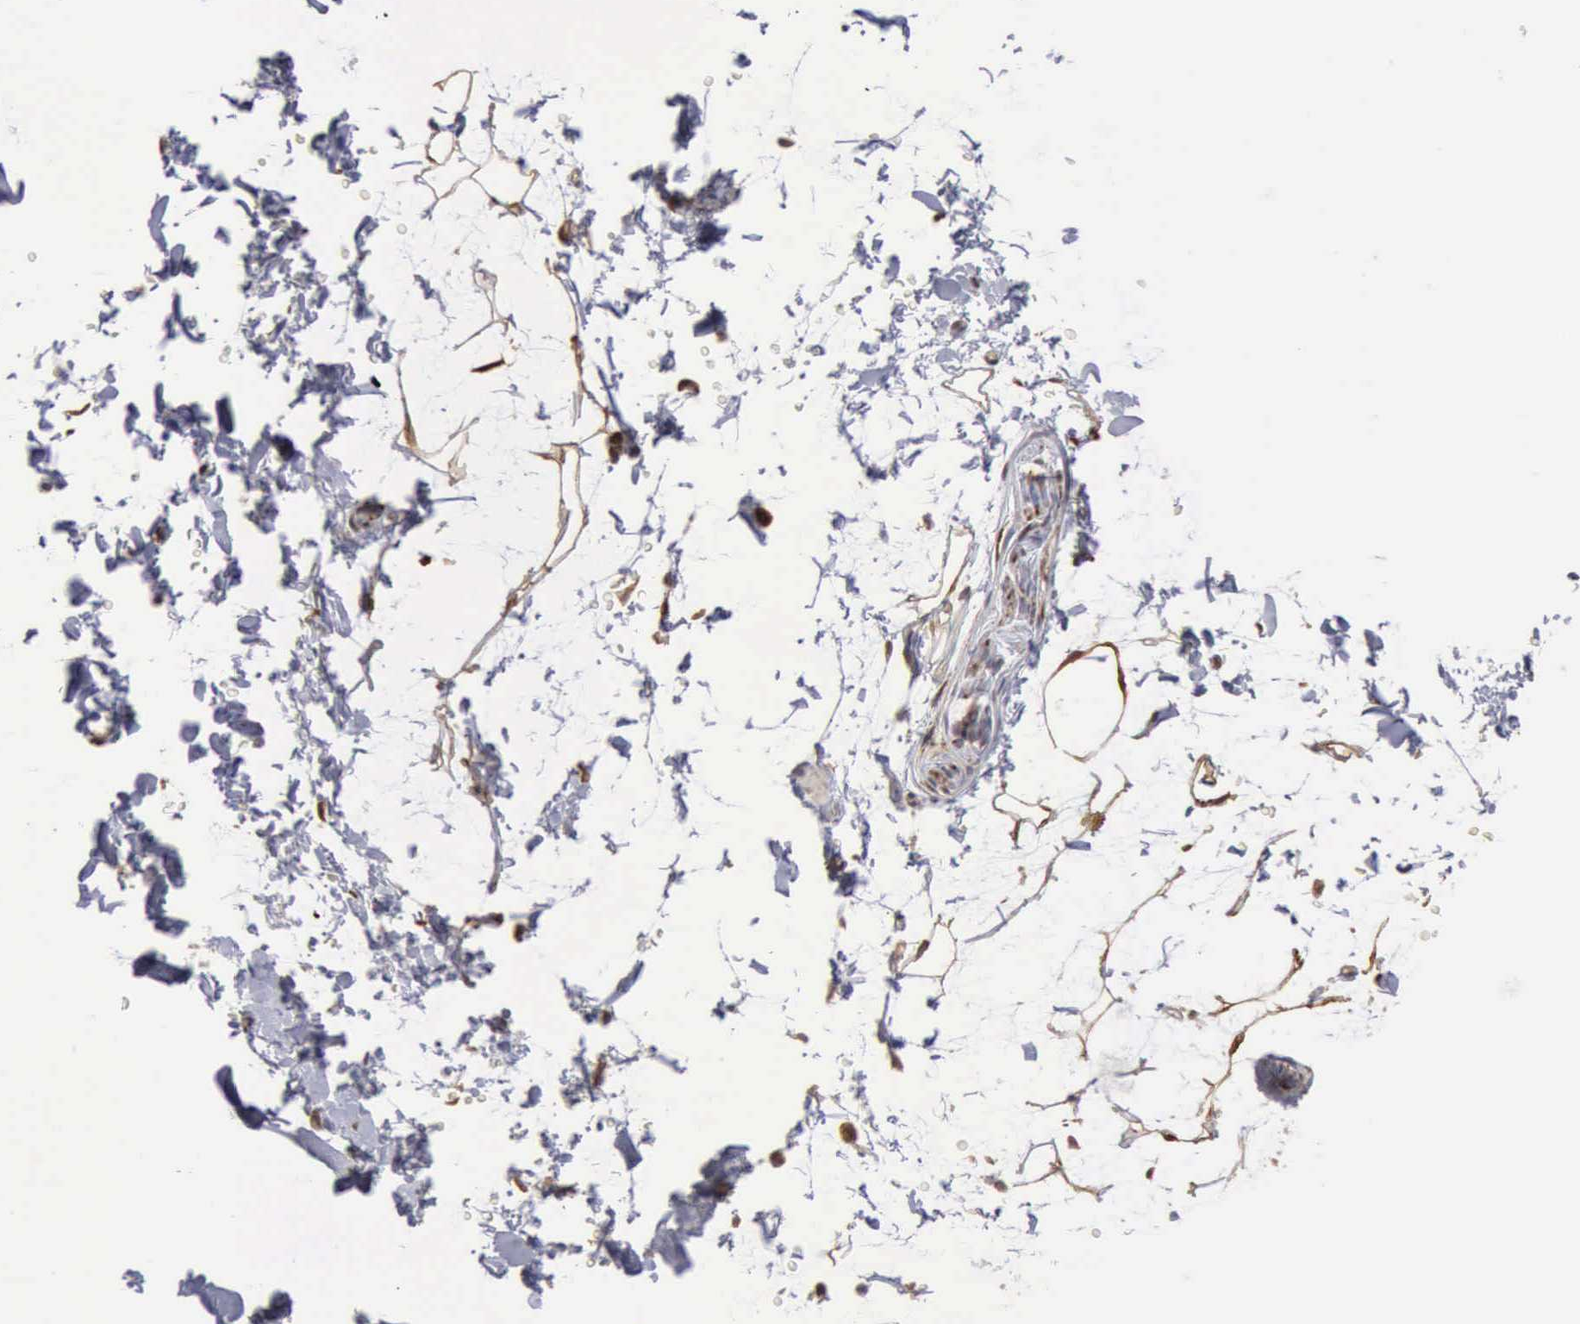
{"staining": {"intensity": "negative", "quantity": "none", "location": "none"}, "tissue": "adipose tissue", "cell_type": "Adipocytes", "image_type": "normal", "snomed": [{"axis": "morphology", "description": "Normal tissue, NOS"}, {"axis": "topography", "description": "Soft tissue"}], "caption": "IHC of normal adipose tissue demonstrates no expression in adipocytes. The staining was performed using DAB (3,3'-diaminobenzidine) to visualize the protein expression in brown, while the nuclei were stained in blue with hematoxylin (Magnification: 20x).", "gene": "APOL2", "patient": {"sex": "male", "age": 72}}